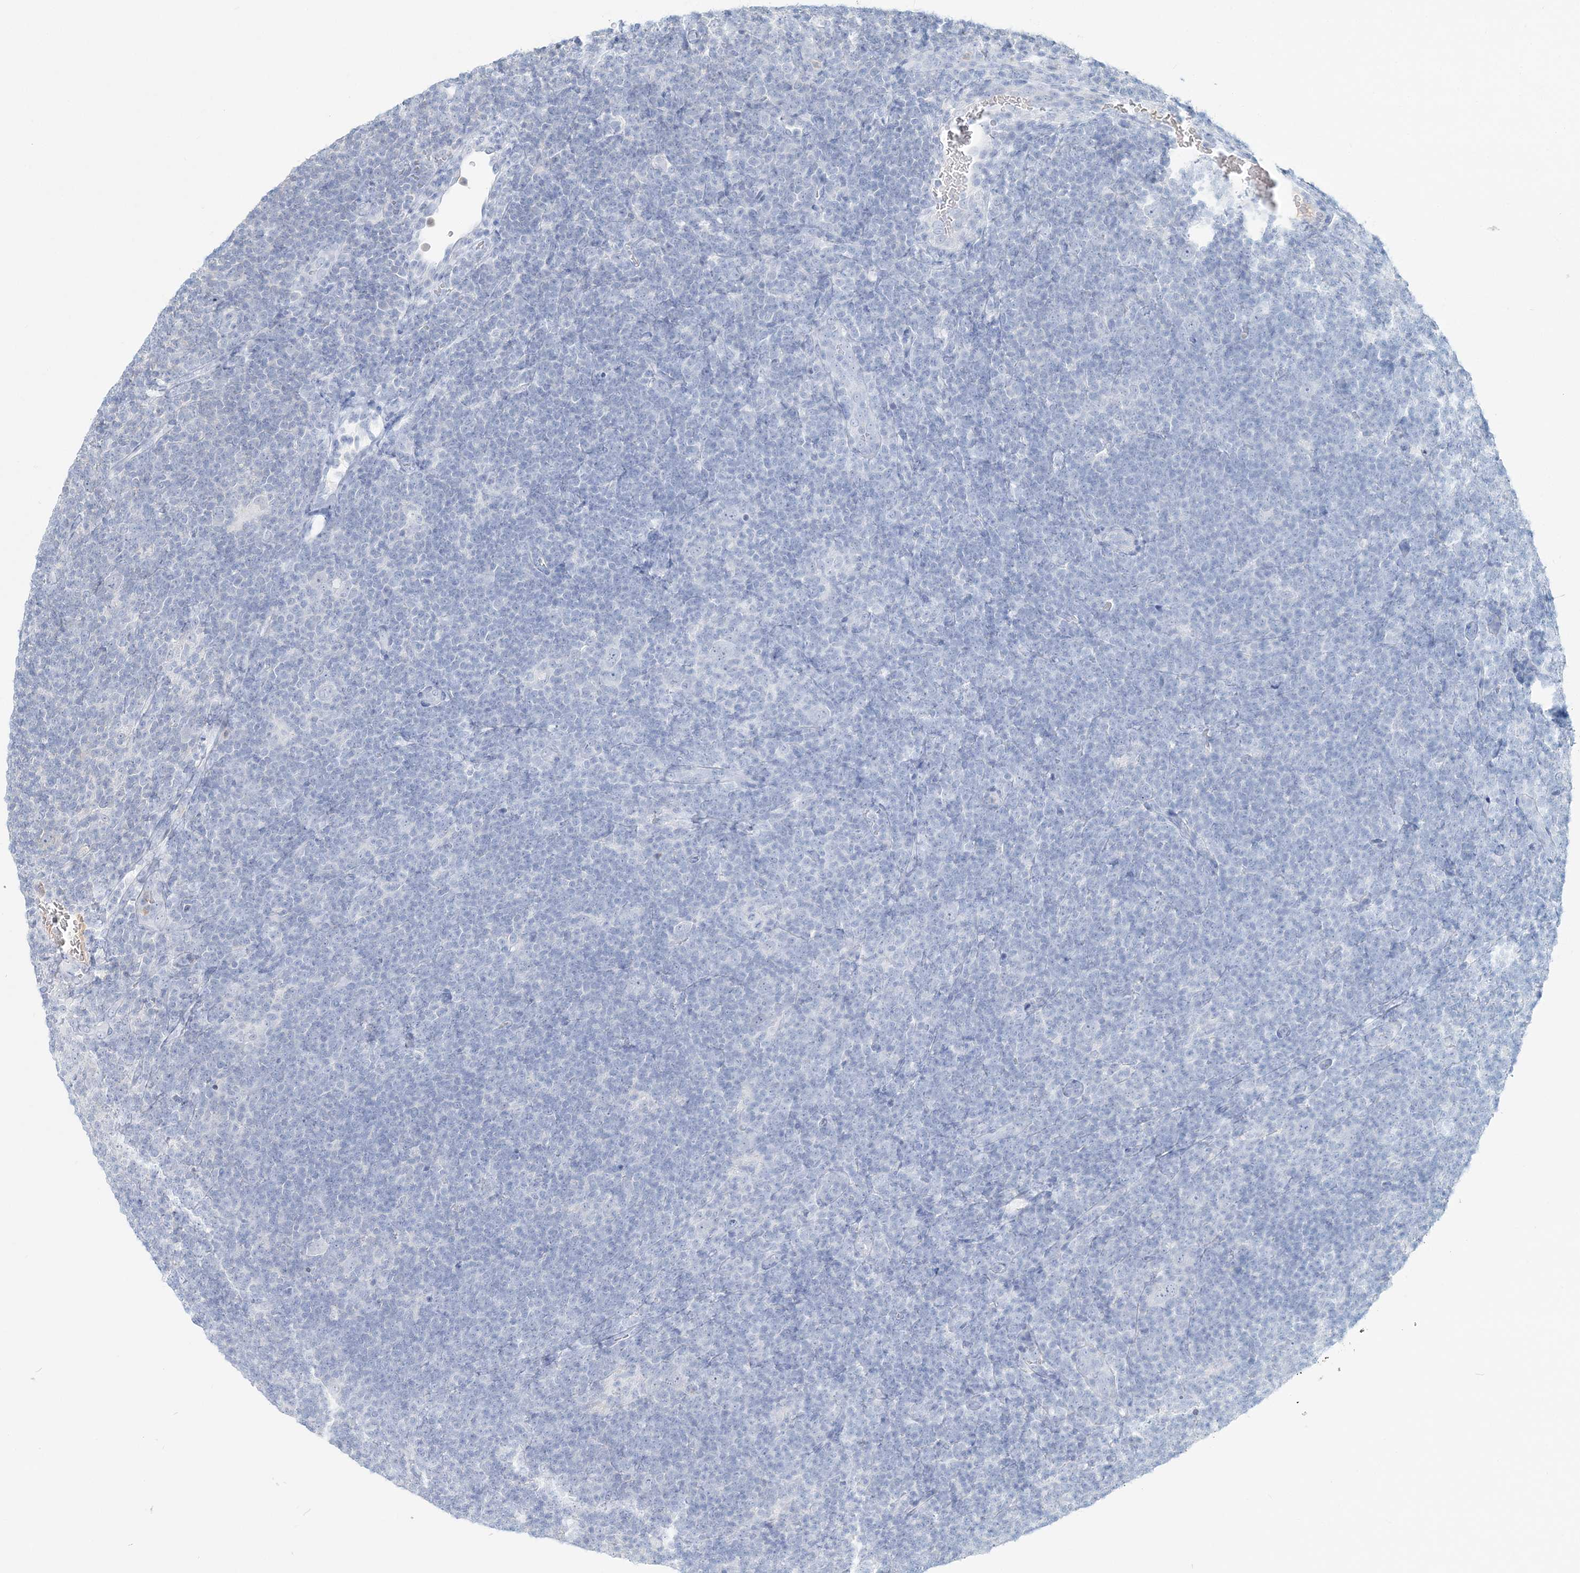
{"staining": {"intensity": "negative", "quantity": "none", "location": "none"}, "tissue": "lymphoma", "cell_type": "Tumor cells", "image_type": "cancer", "snomed": [{"axis": "morphology", "description": "Hodgkin's disease, NOS"}, {"axis": "topography", "description": "Lymph node"}], "caption": "Micrograph shows no significant protein expression in tumor cells of Hodgkin's disease.", "gene": "DNAH5", "patient": {"sex": "female", "age": 57}}